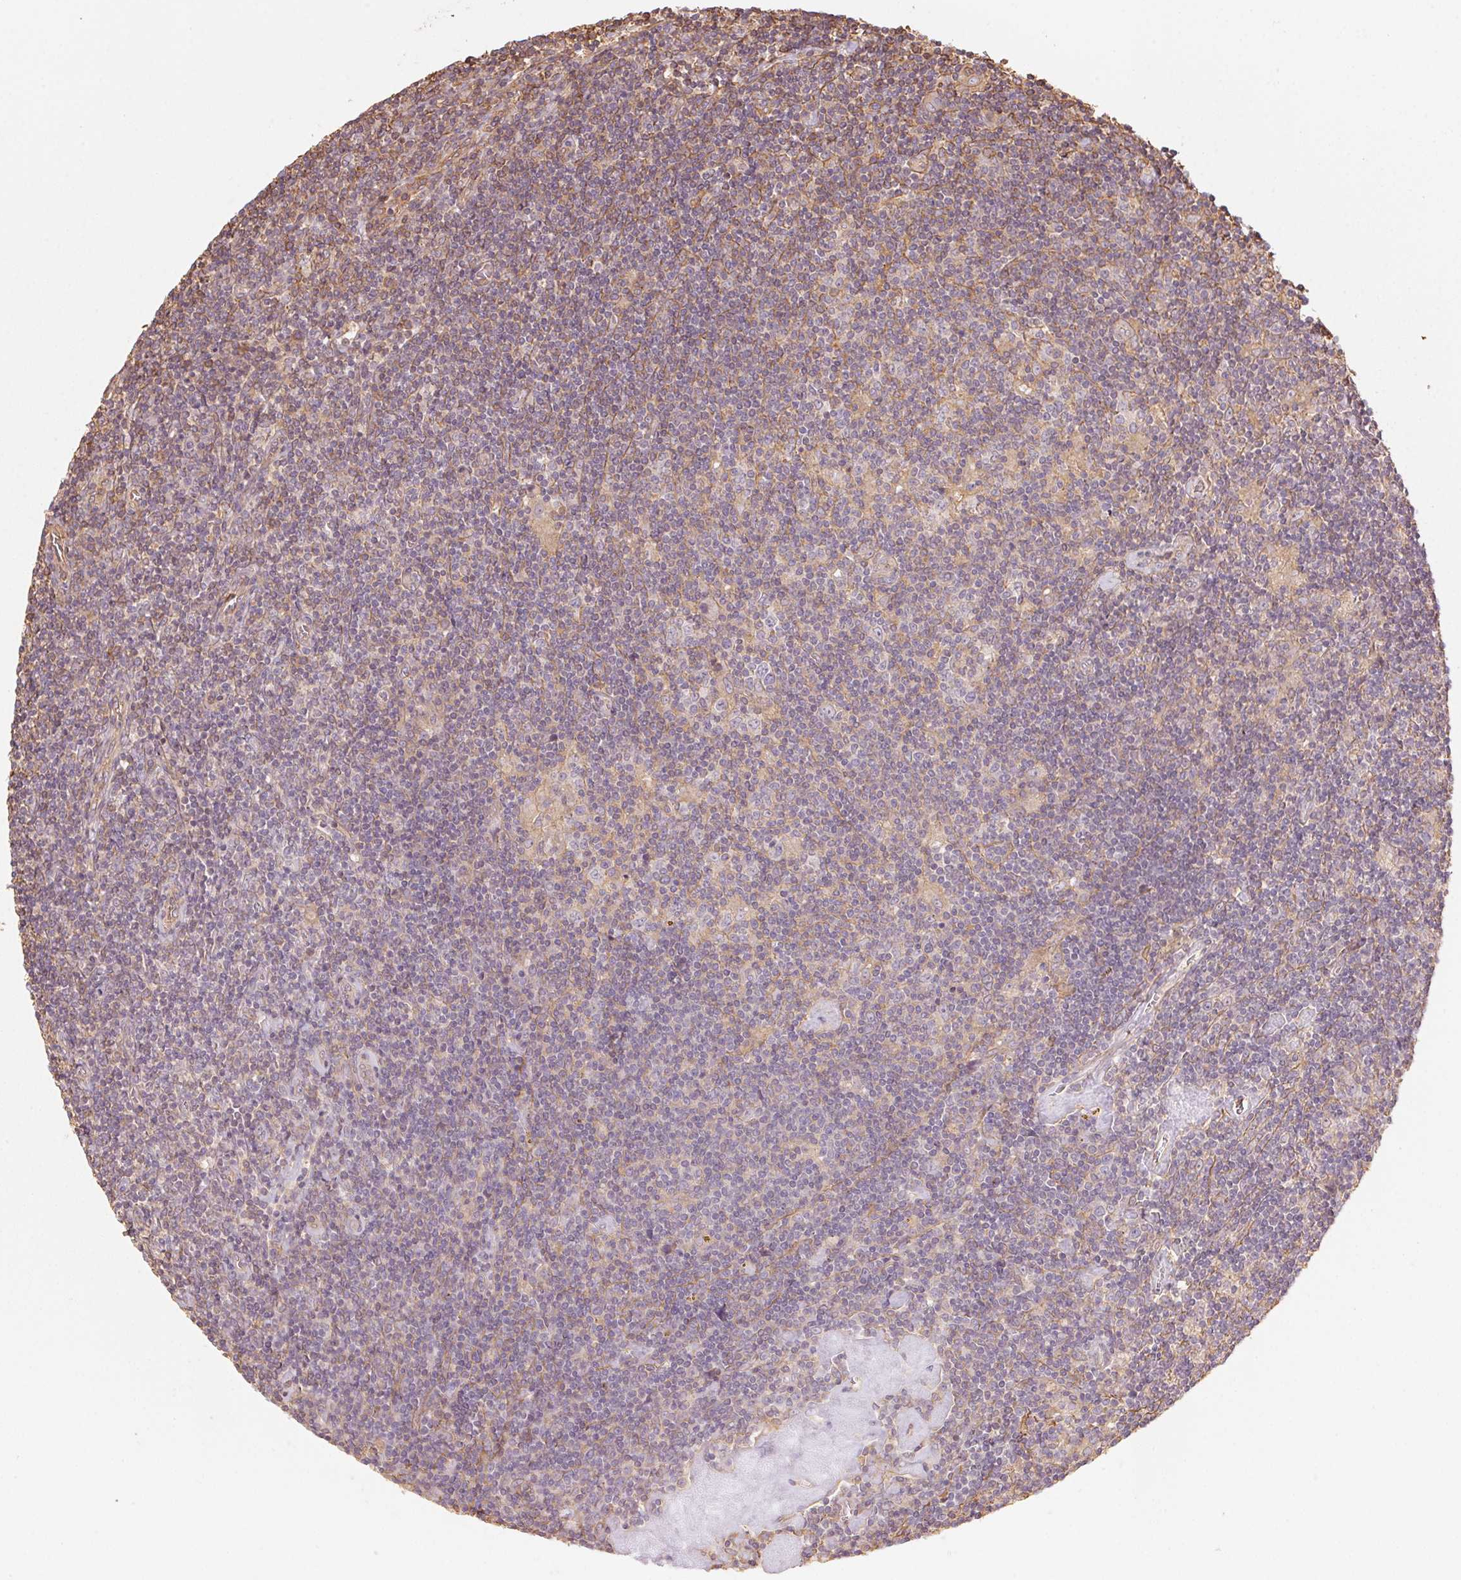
{"staining": {"intensity": "negative", "quantity": "none", "location": "none"}, "tissue": "lymphoma", "cell_type": "Tumor cells", "image_type": "cancer", "snomed": [{"axis": "morphology", "description": "Hodgkin's disease, NOS"}, {"axis": "topography", "description": "Lymph node"}], "caption": "IHC of human lymphoma displays no expression in tumor cells. (IHC, brightfield microscopy, high magnification).", "gene": "QDPR", "patient": {"sex": "male", "age": 40}}